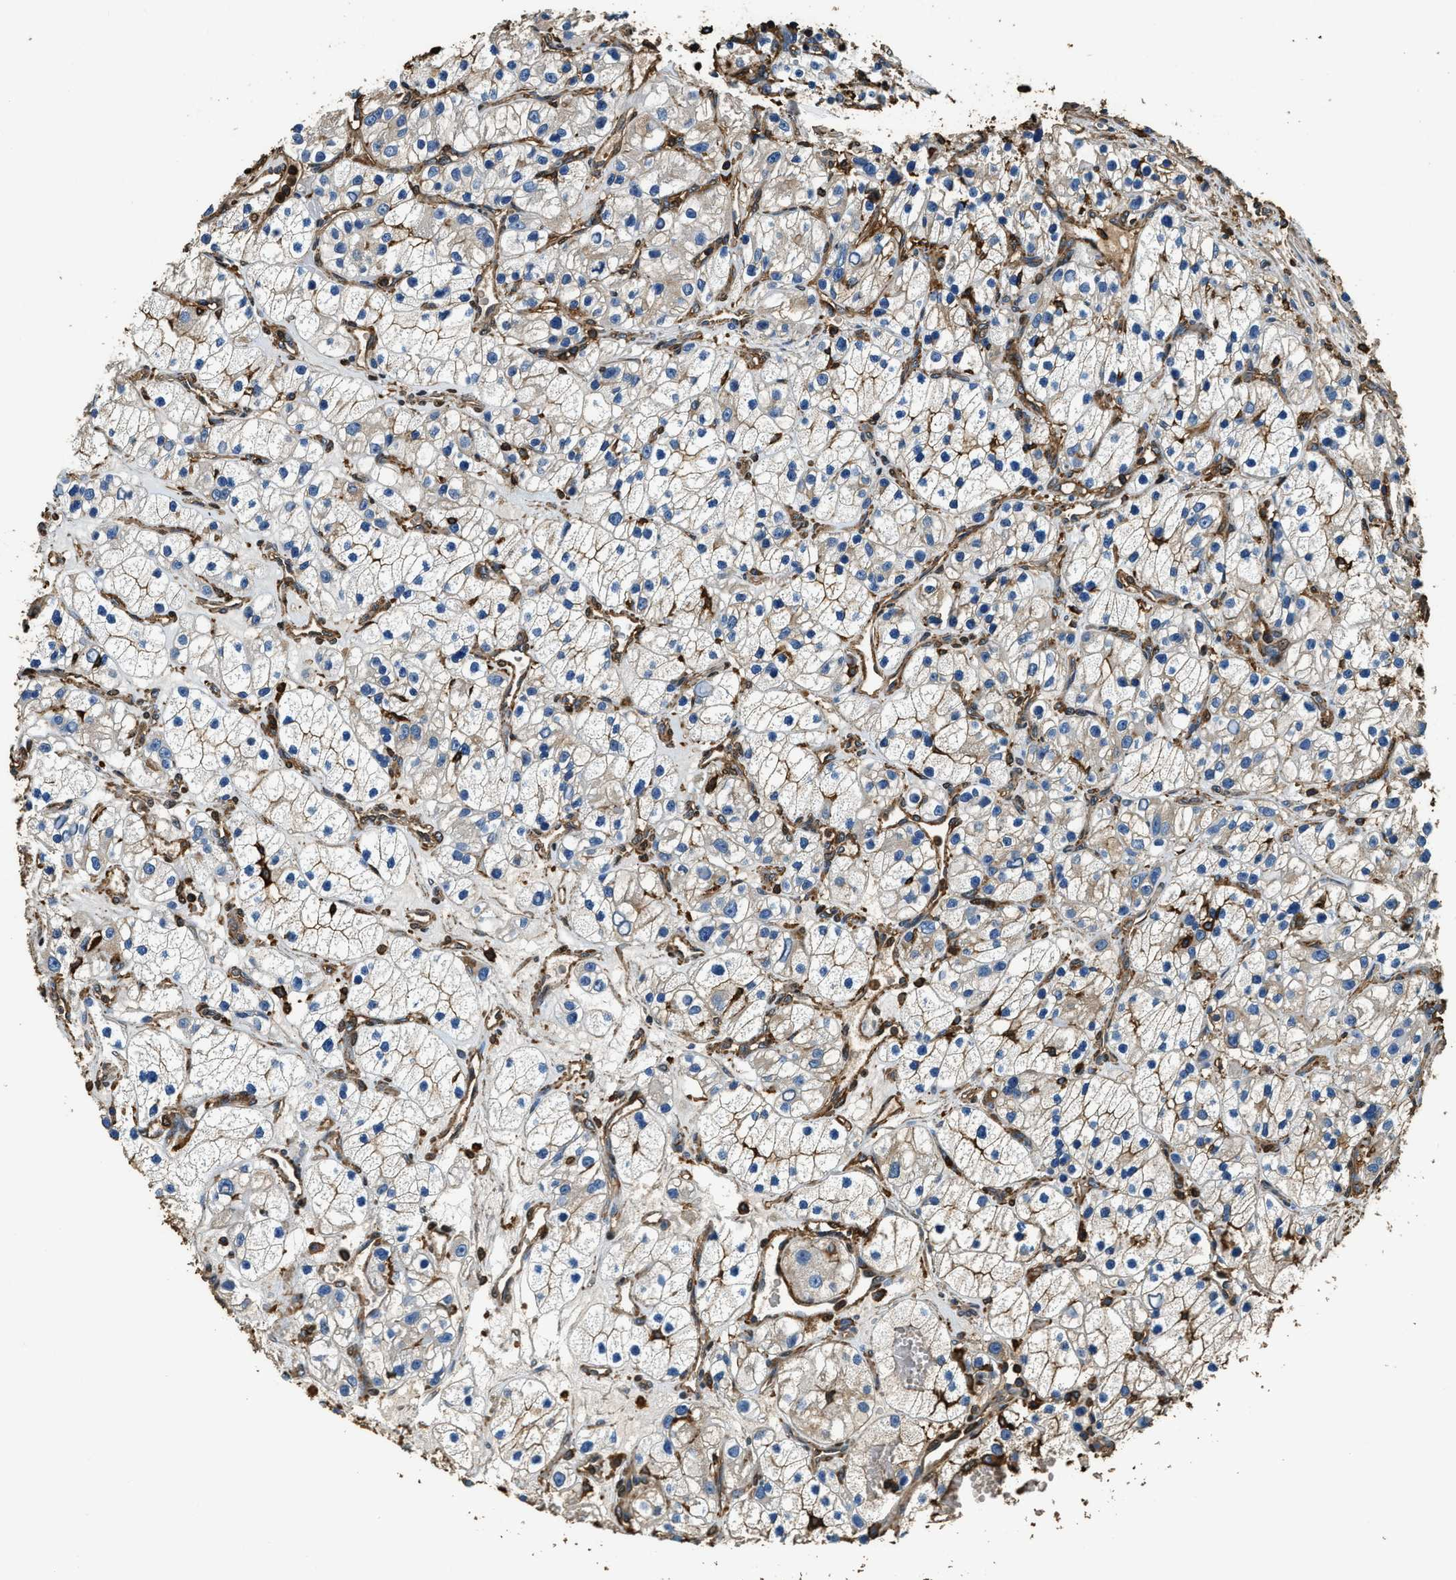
{"staining": {"intensity": "weak", "quantity": "25%-75%", "location": "cytoplasmic/membranous"}, "tissue": "renal cancer", "cell_type": "Tumor cells", "image_type": "cancer", "snomed": [{"axis": "morphology", "description": "Adenocarcinoma, NOS"}, {"axis": "topography", "description": "Kidney"}], "caption": "Tumor cells show weak cytoplasmic/membranous expression in about 25%-75% of cells in renal adenocarcinoma.", "gene": "ACCS", "patient": {"sex": "female", "age": 57}}